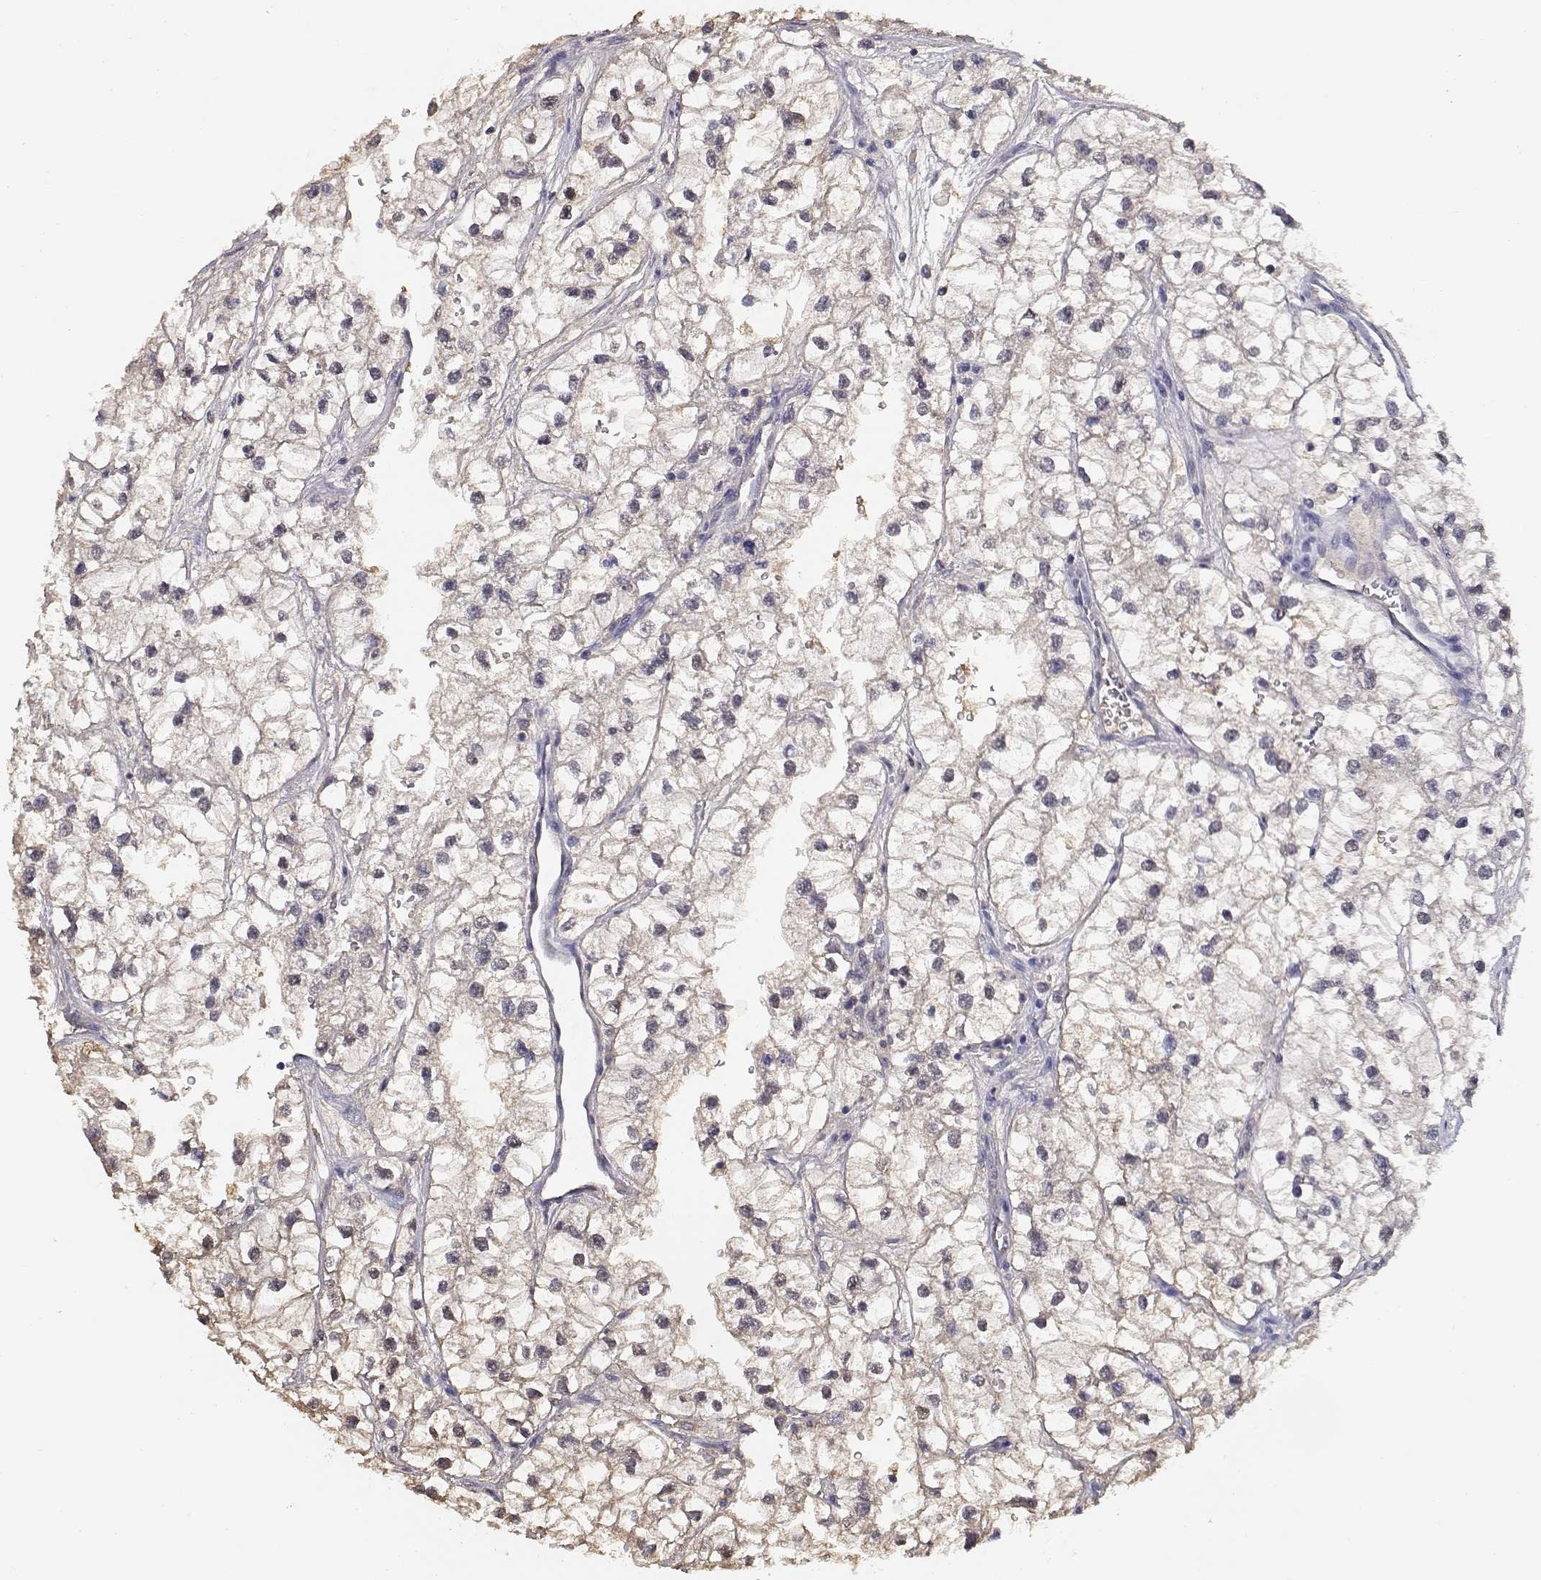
{"staining": {"intensity": "weak", "quantity": ">75%", "location": "cytoplasmic/membranous"}, "tissue": "renal cancer", "cell_type": "Tumor cells", "image_type": "cancer", "snomed": [{"axis": "morphology", "description": "Adenocarcinoma, NOS"}, {"axis": "topography", "description": "Kidney"}], "caption": "Protein expression analysis of adenocarcinoma (renal) reveals weak cytoplasmic/membranous staining in approximately >75% of tumor cells. The staining was performed using DAB (3,3'-diaminobenzidine) to visualize the protein expression in brown, while the nuclei were stained in blue with hematoxylin (Magnification: 20x).", "gene": "ADA", "patient": {"sex": "male", "age": 59}}